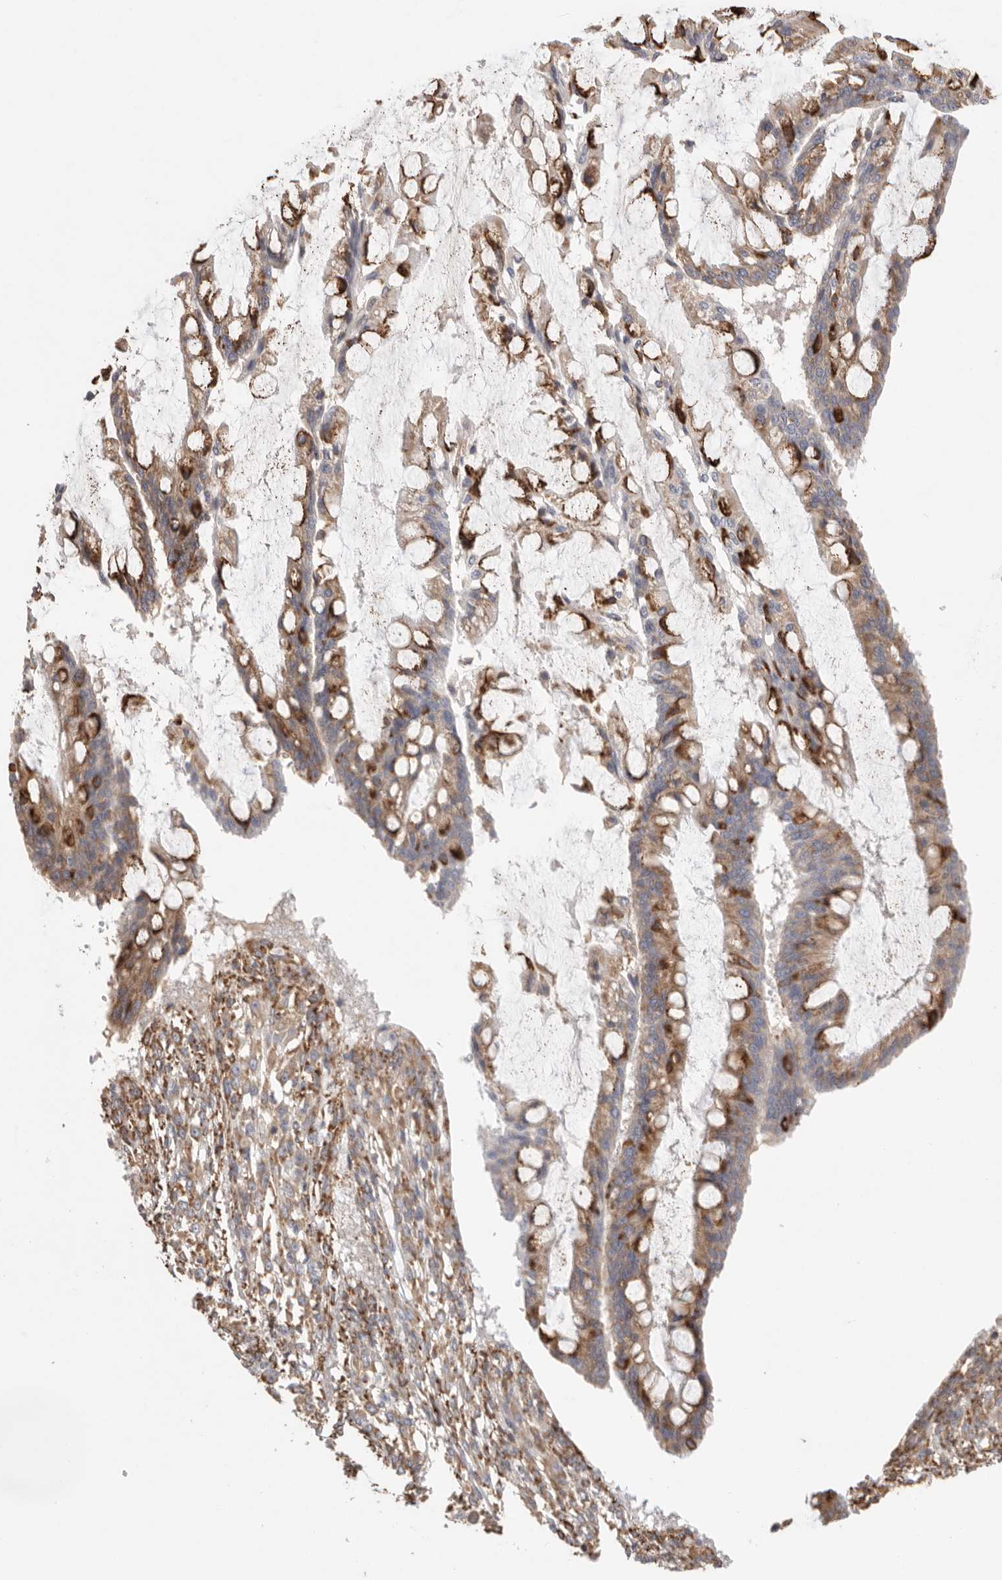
{"staining": {"intensity": "moderate", "quantity": ">75%", "location": "cytoplasmic/membranous"}, "tissue": "ovarian cancer", "cell_type": "Tumor cells", "image_type": "cancer", "snomed": [{"axis": "morphology", "description": "Cystadenocarcinoma, mucinous, NOS"}, {"axis": "topography", "description": "Ovary"}], "caption": "Ovarian mucinous cystadenocarcinoma stained with DAB (3,3'-diaminobenzidine) immunohistochemistry demonstrates medium levels of moderate cytoplasmic/membranous expression in about >75% of tumor cells.", "gene": "BLOC1S5", "patient": {"sex": "female", "age": 73}}